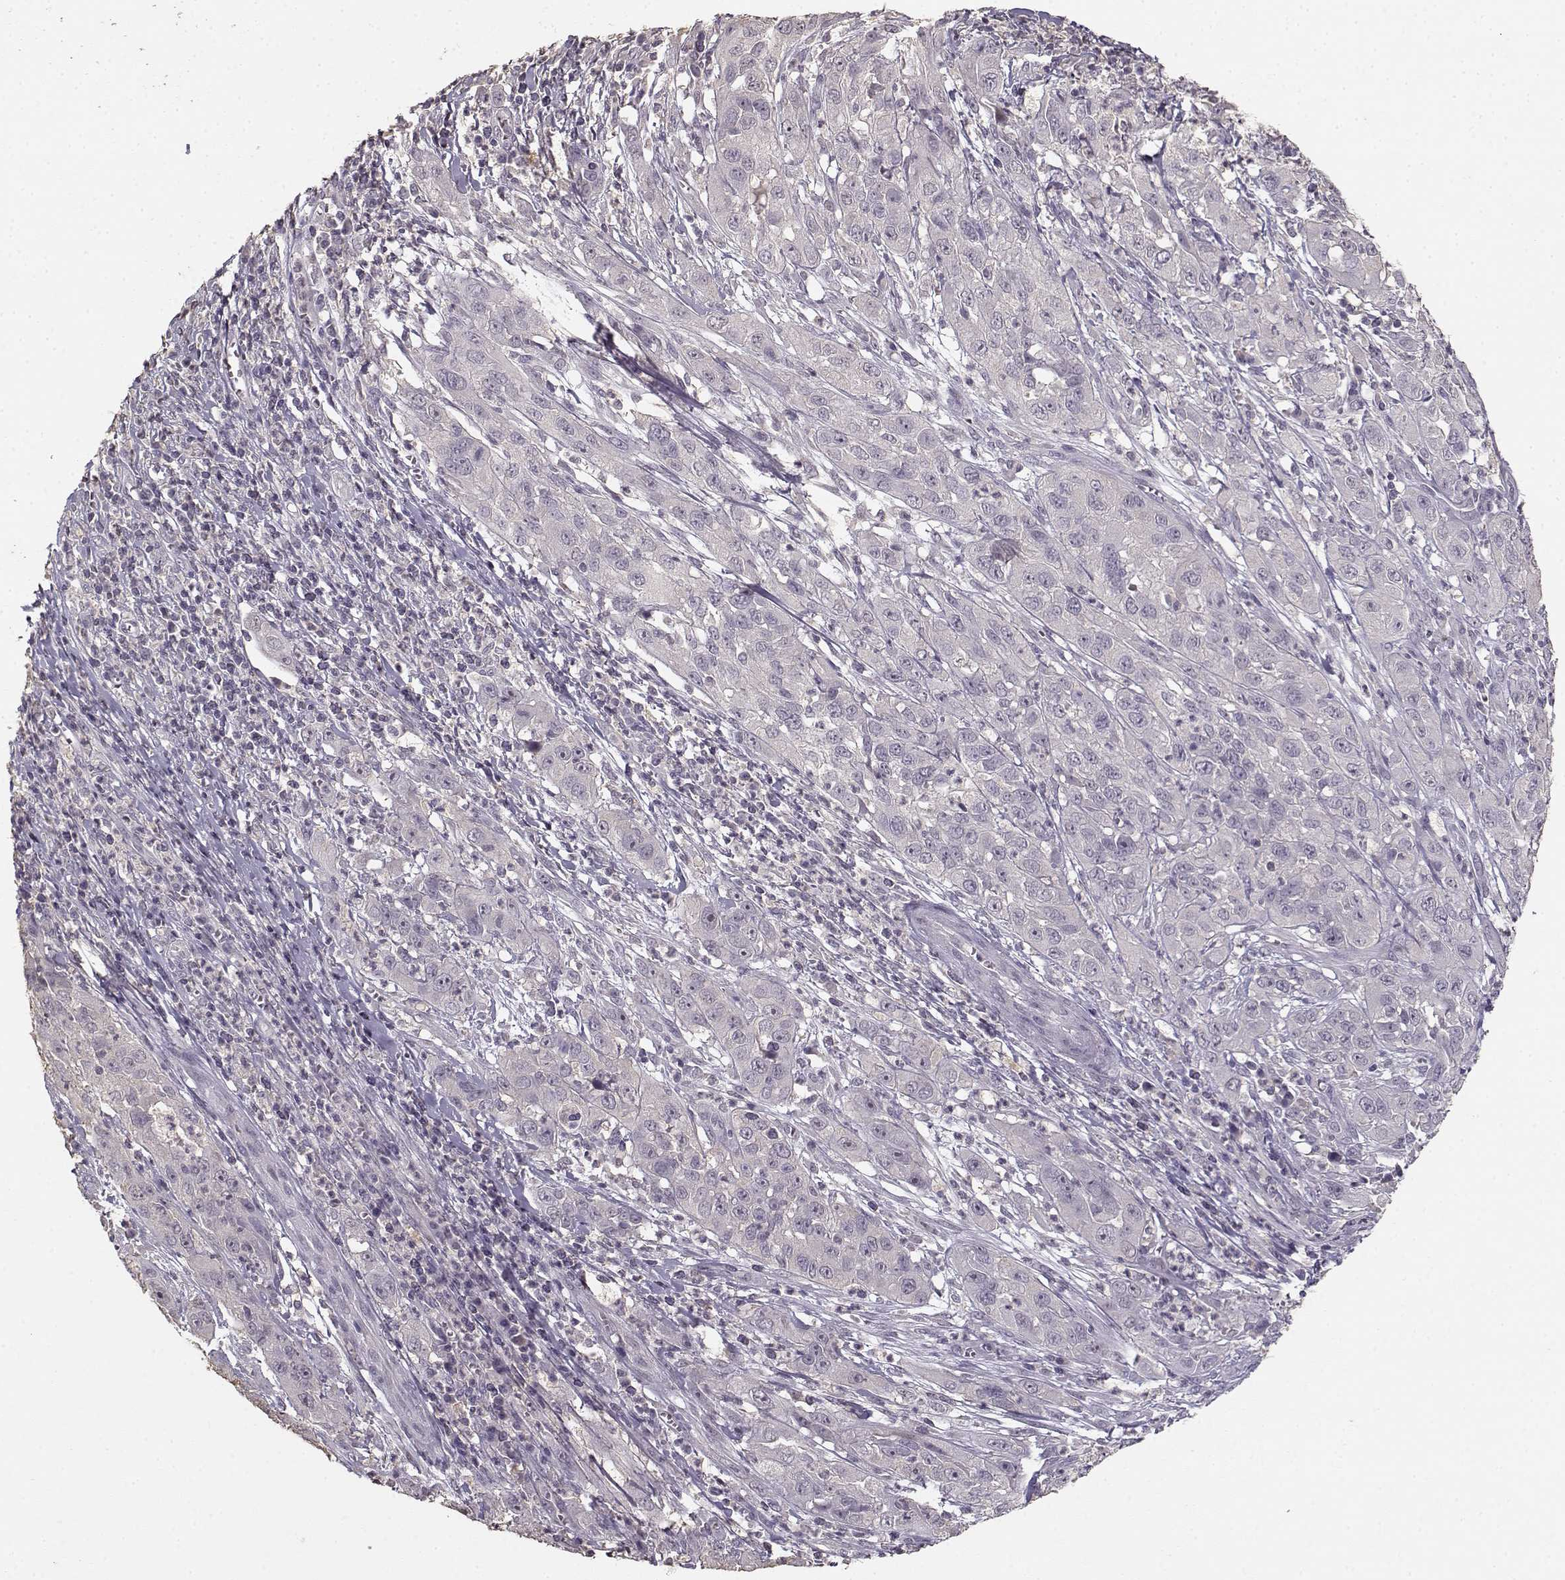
{"staining": {"intensity": "negative", "quantity": "none", "location": "none"}, "tissue": "cervical cancer", "cell_type": "Tumor cells", "image_type": "cancer", "snomed": [{"axis": "morphology", "description": "Squamous cell carcinoma, NOS"}, {"axis": "topography", "description": "Cervix"}], "caption": "Immunohistochemistry (IHC) histopathology image of human cervical squamous cell carcinoma stained for a protein (brown), which reveals no staining in tumor cells. The staining is performed using DAB (3,3'-diaminobenzidine) brown chromogen with nuclei counter-stained in using hematoxylin.", "gene": "UROC1", "patient": {"sex": "female", "age": 32}}